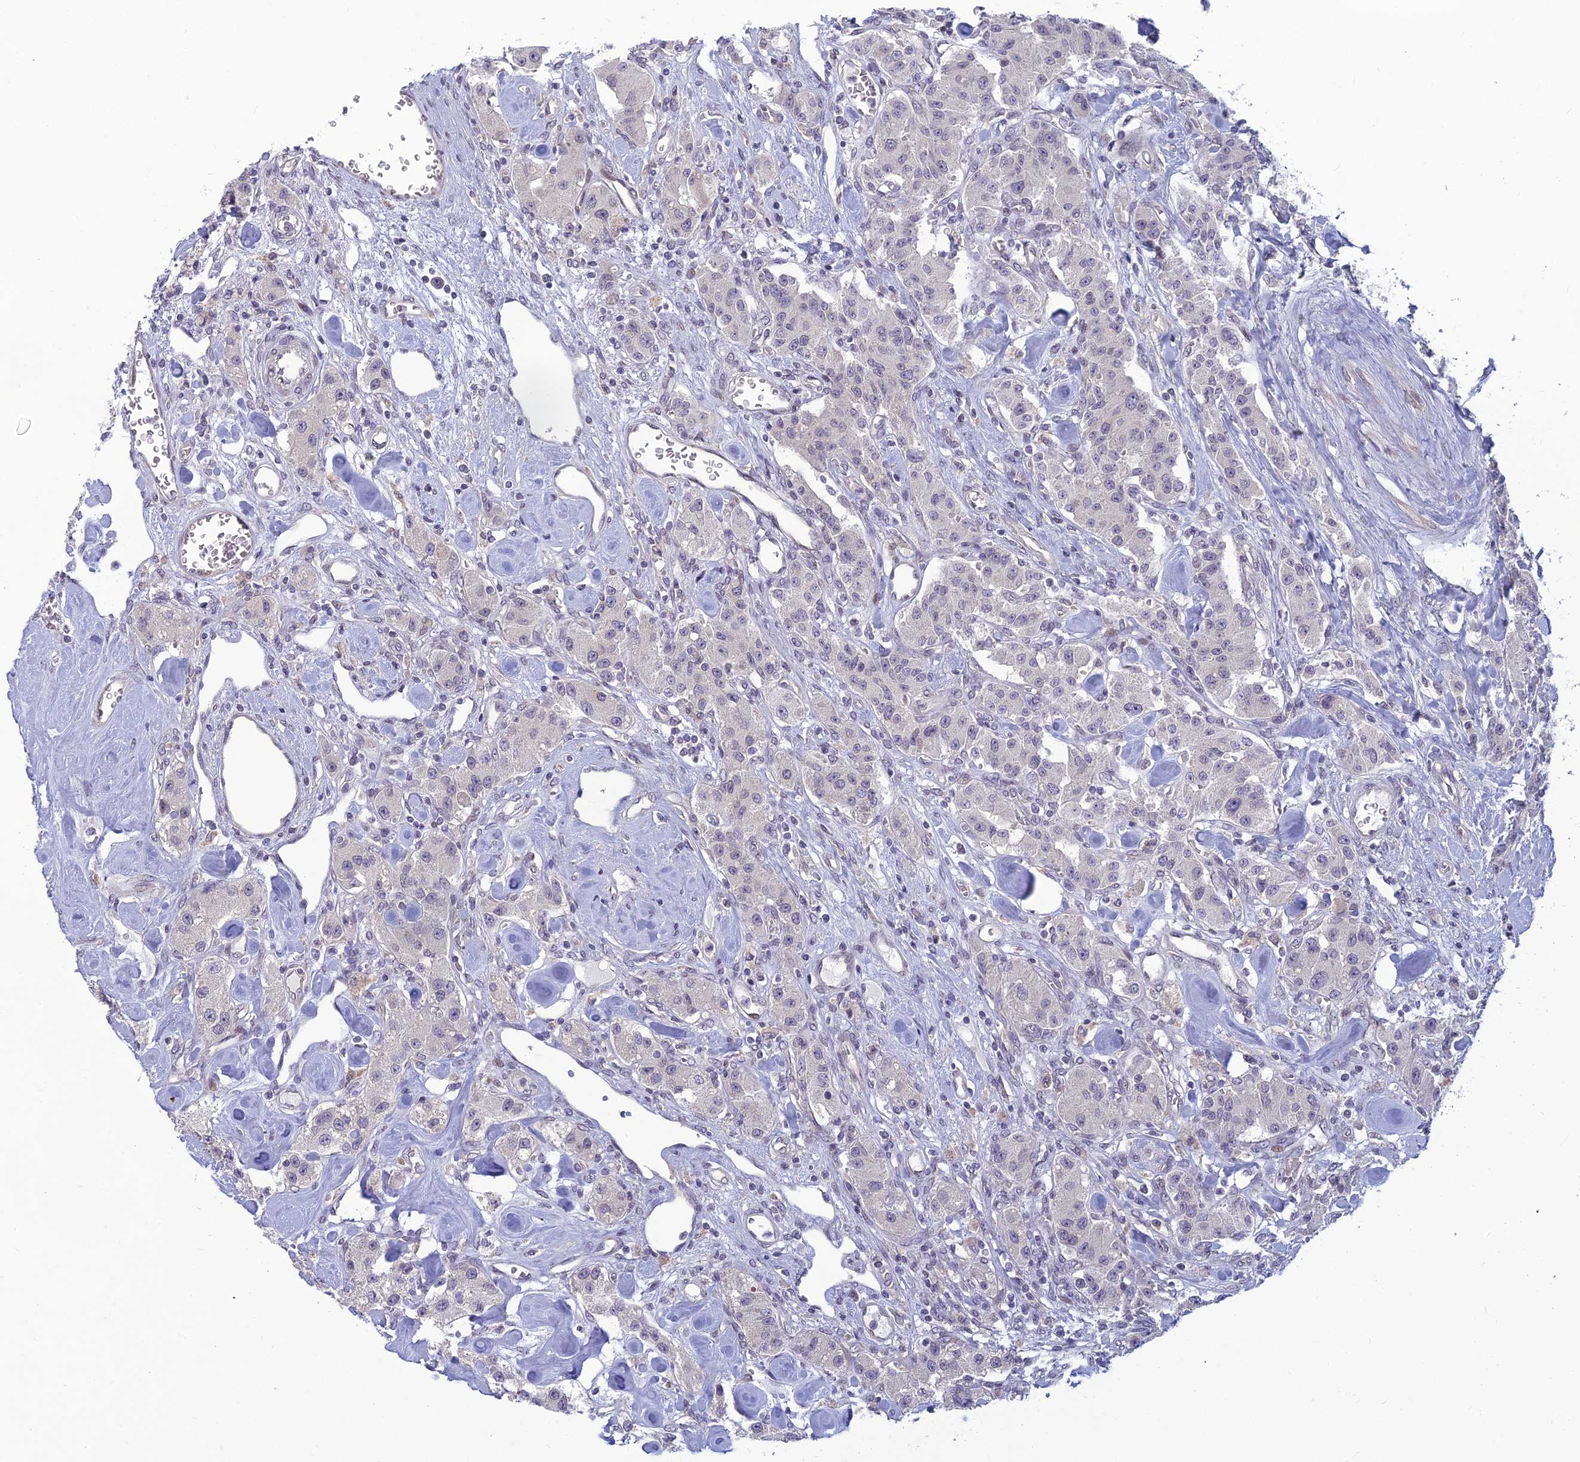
{"staining": {"intensity": "negative", "quantity": "none", "location": "none"}, "tissue": "carcinoid", "cell_type": "Tumor cells", "image_type": "cancer", "snomed": [{"axis": "morphology", "description": "Carcinoid, malignant, NOS"}, {"axis": "topography", "description": "Pancreas"}], "caption": "High magnification brightfield microscopy of malignant carcinoid stained with DAB (3,3'-diaminobenzidine) (brown) and counterstained with hematoxylin (blue): tumor cells show no significant expression.", "gene": "DTX2", "patient": {"sex": "male", "age": 41}}